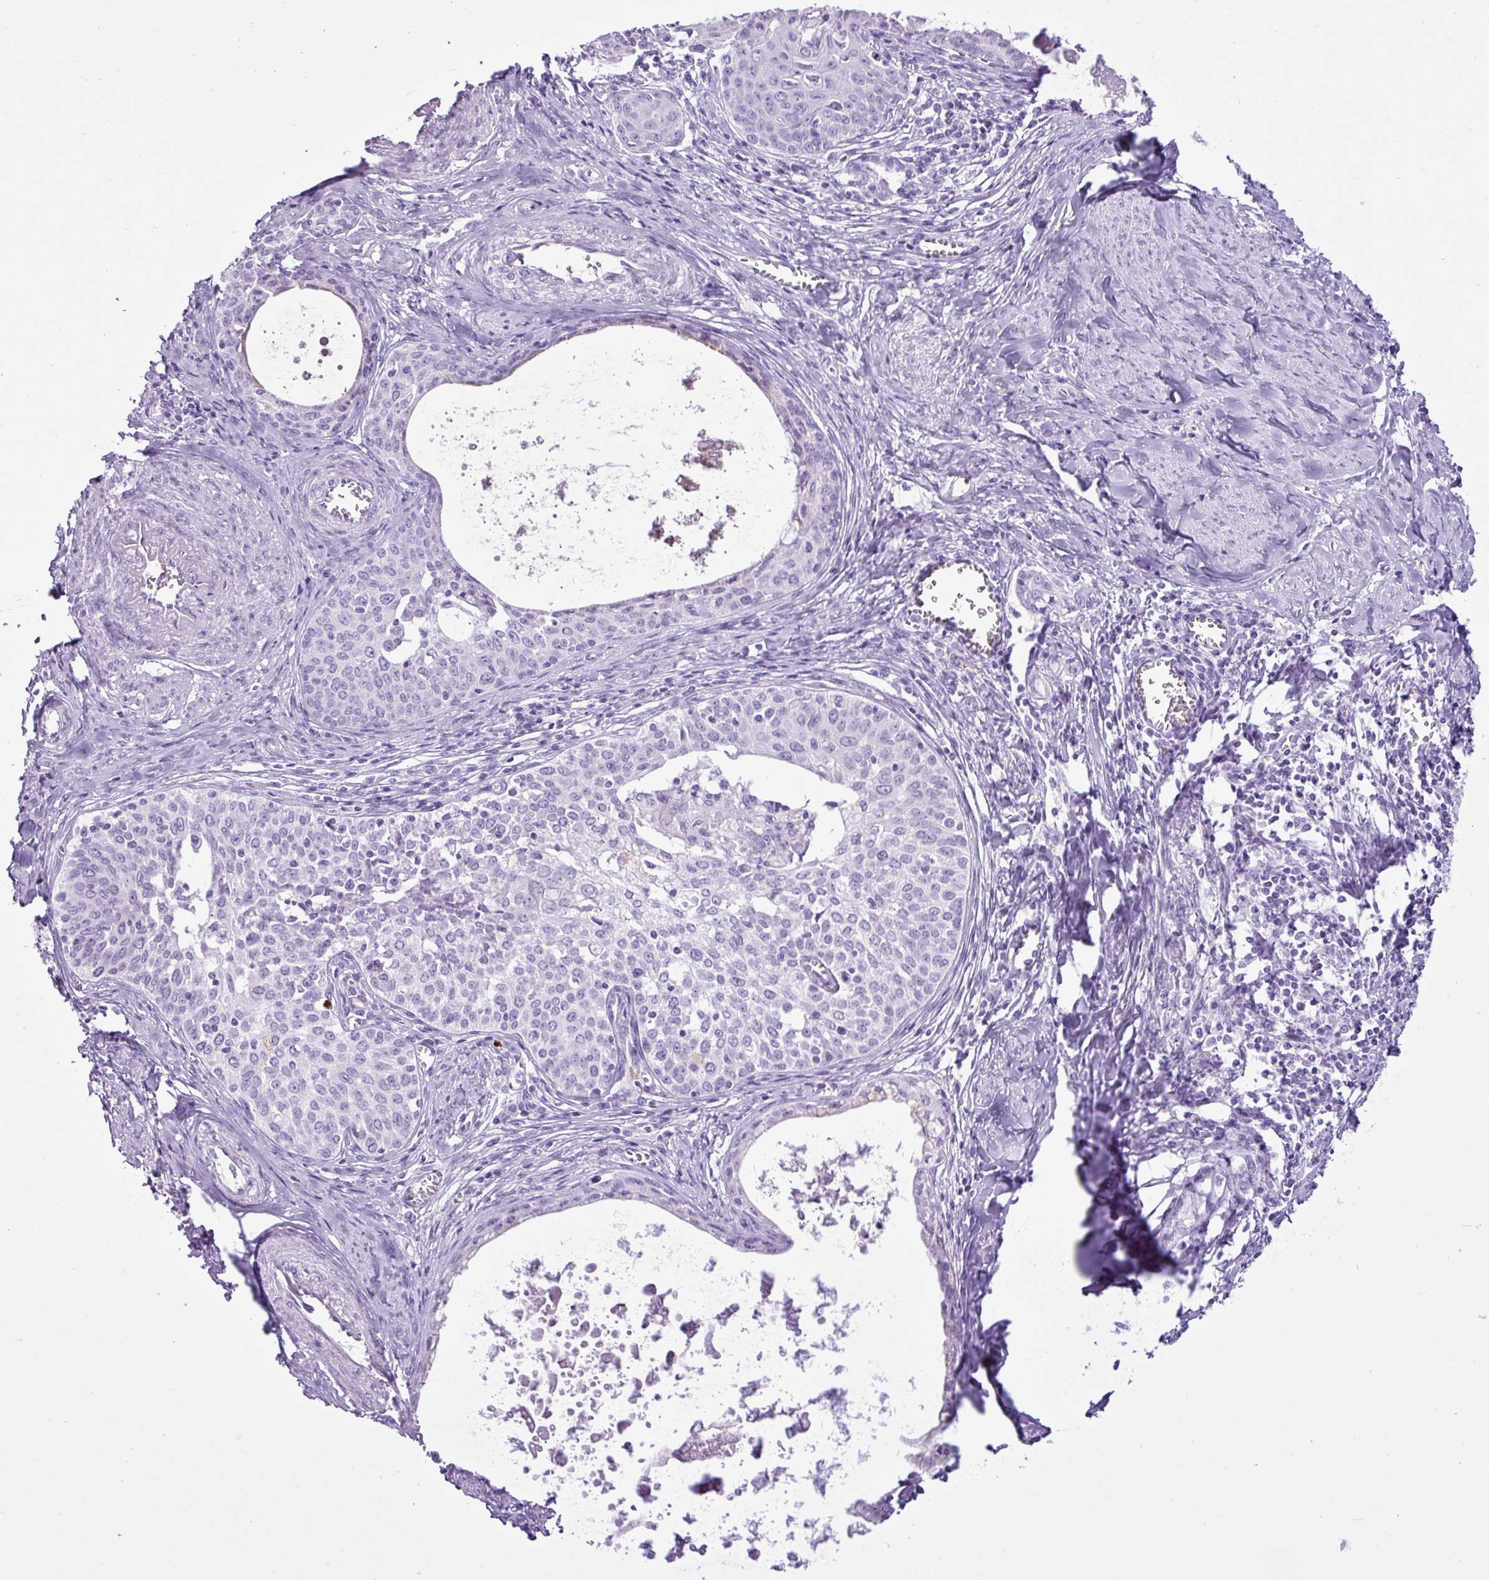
{"staining": {"intensity": "negative", "quantity": "none", "location": "none"}, "tissue": "cervical cancer", "cell_type": "Tumor cells", "image_type": "cancer", "snomed": [{"axis": "morphology", "description": "Squamous cell carcinoma, NOS"}, {"axis": "morphology", "description": "Adenocarcinoma, NOS"}, {"axis": "topography", "description": "Cervix"}], "caption": "Tumor cells show no significant protein expression in cervical cancer (adenocarcinoma).", "gene": "LILRB4", "patient": {"sex": "female", "age": 52}}